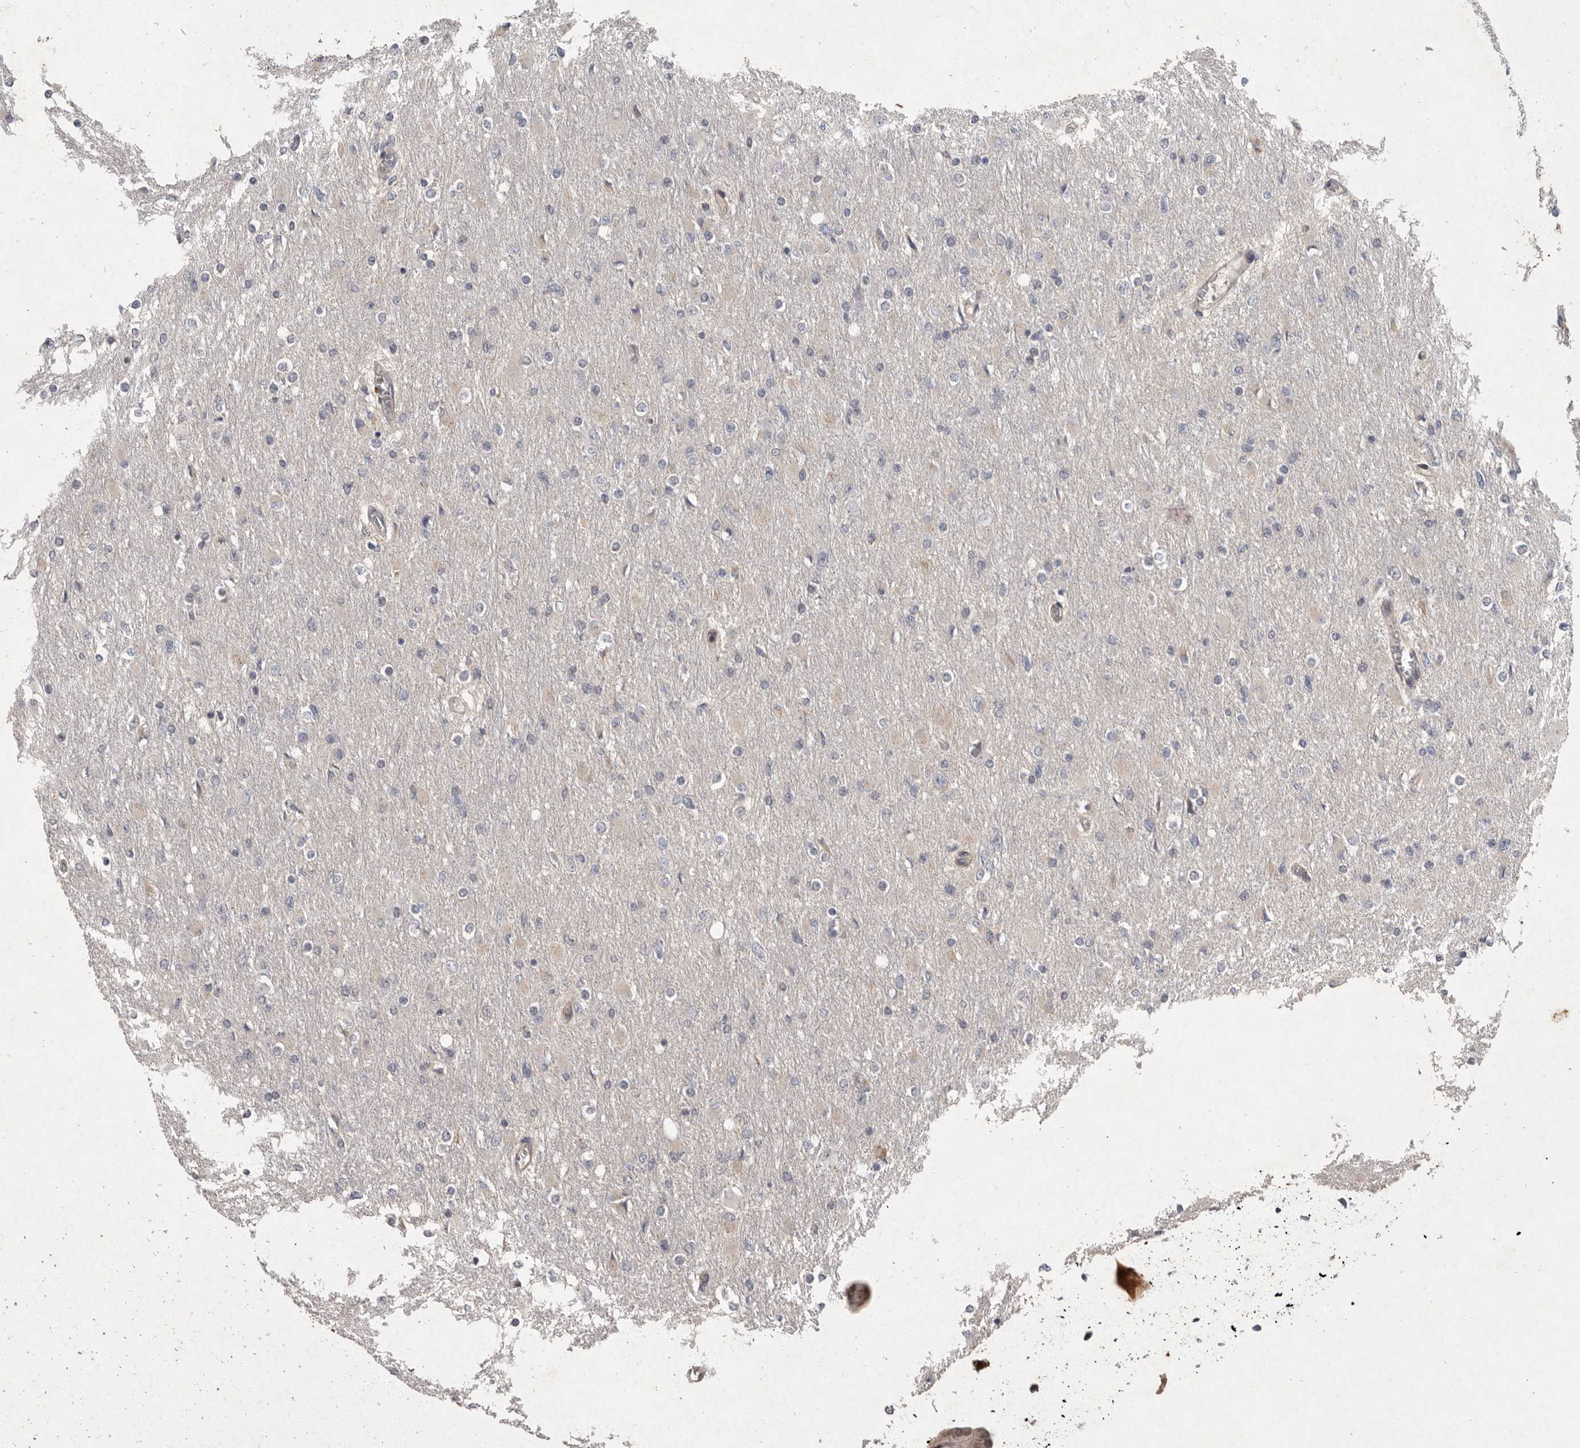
{"staining": {"intensity": "negative", "quantity": "none", "location": "none"}, "tissue": "glioma", "cell_type": "Tumor cells", "image_type": "cancer", "snomed": [{"axis": "morphology", "description": "Glioma, malignant, High grade"}, {"axis": "topography", "description": "Cerebral cortex"}], "caption": "Malignant glioma (high-grade) stained for a protein using immunohistochemistry (IHC) demonstrates no staining tumor cells.", "gene": "MAN2A1", "patient": {"sex": "female", "age": 36}}